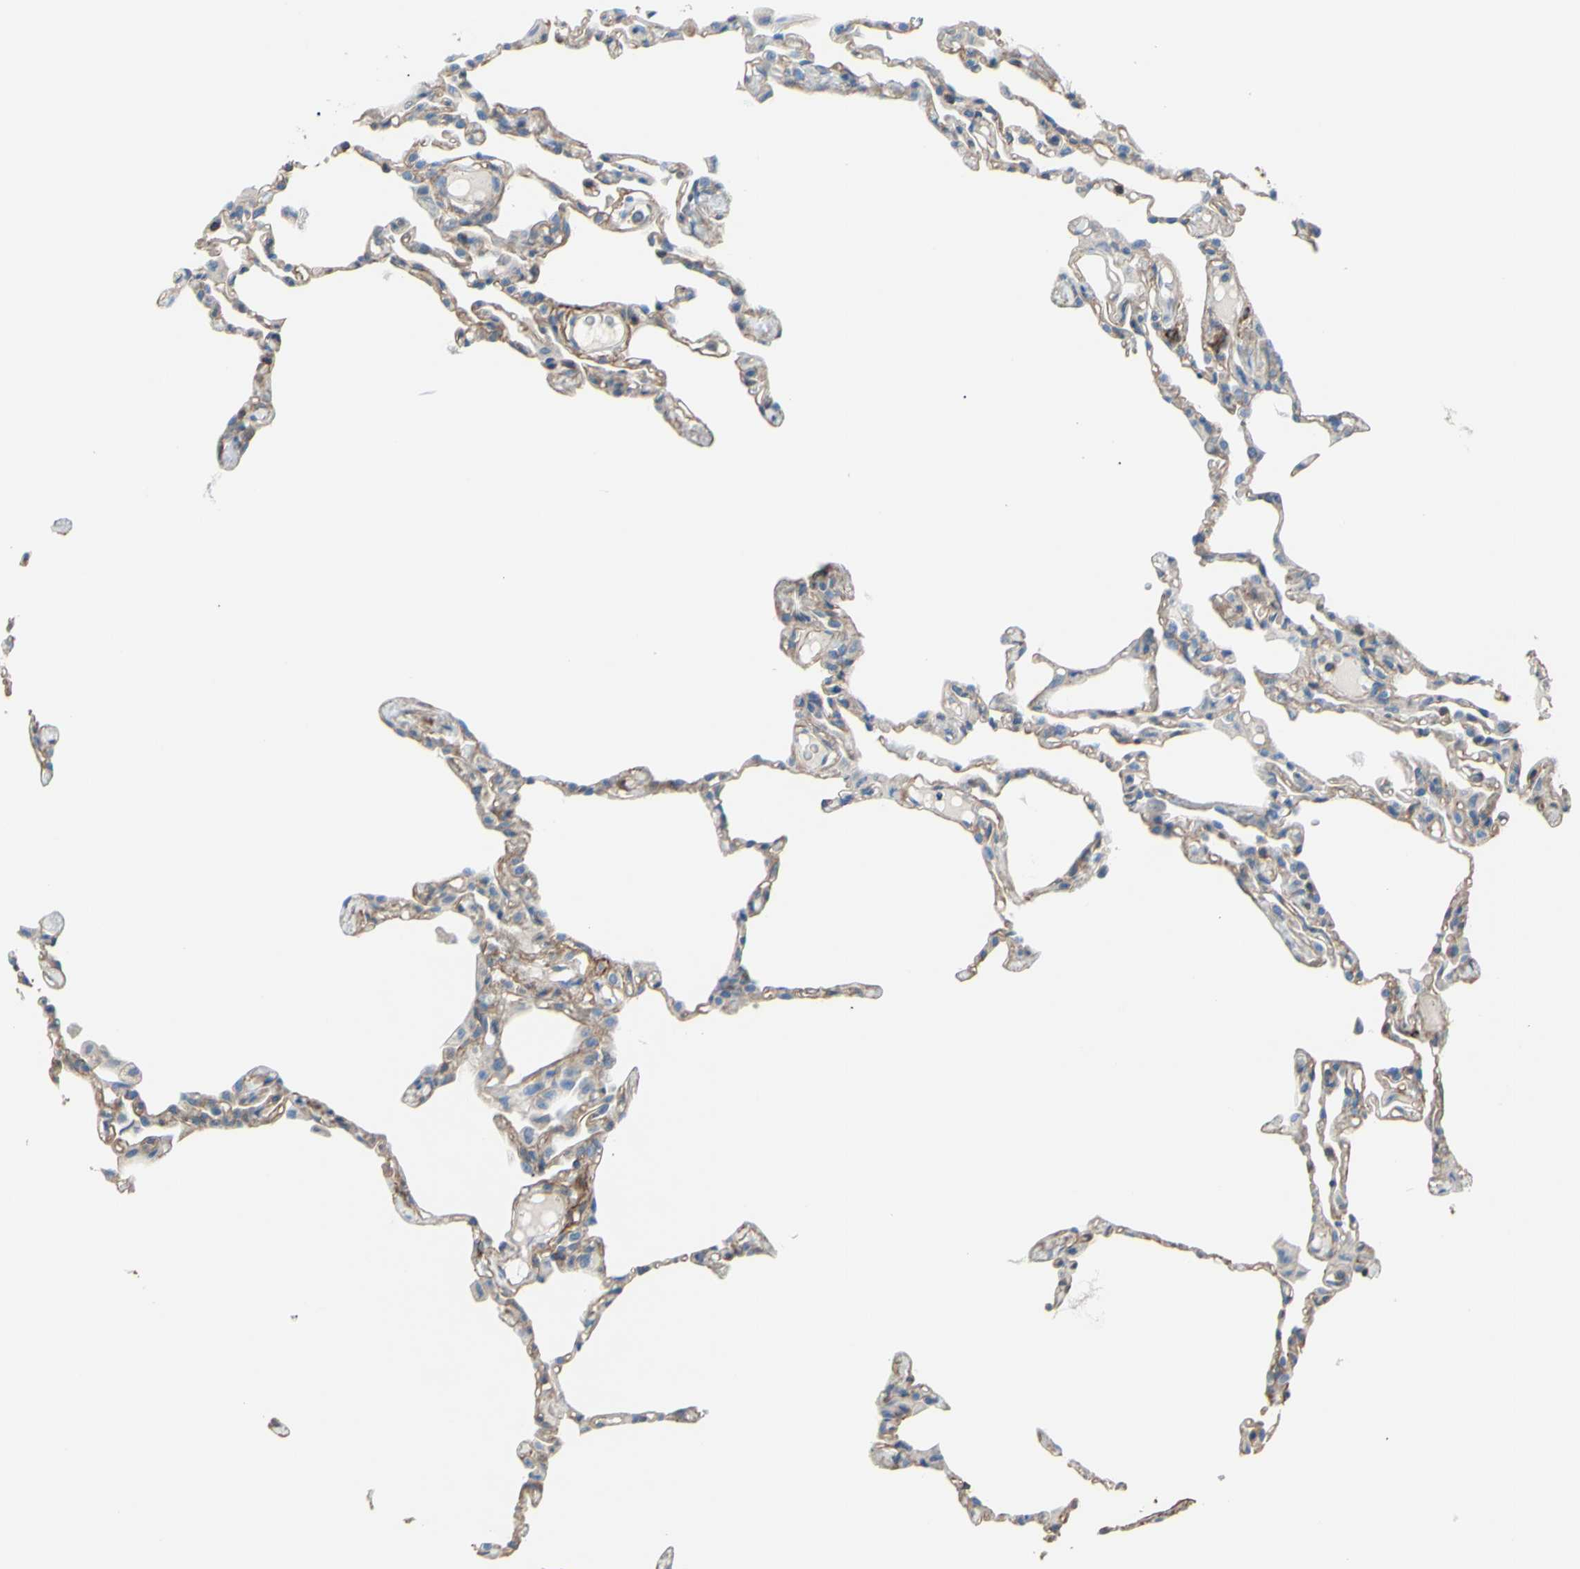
{"staining": {"intensity": "weak", "quantity": "25%-75%", "location": "cytoplasmic/membranous"}, "tissue": "lung", "cell_type": "Alveolar cells", "image_type": "normal", "snomed": [{"axis": "morphology", "description": "Normal tissue, NOS"}, {"axis": "topography", "description": "Lung"}], "caption": "This is a micrograph of immunohistochemistry staining of normal lung, which shows weak staining in the cytoplasmic/membranous of alveolar cells.", "gene": "ADD1", "patient": {"sex": "female", "age": 49}}